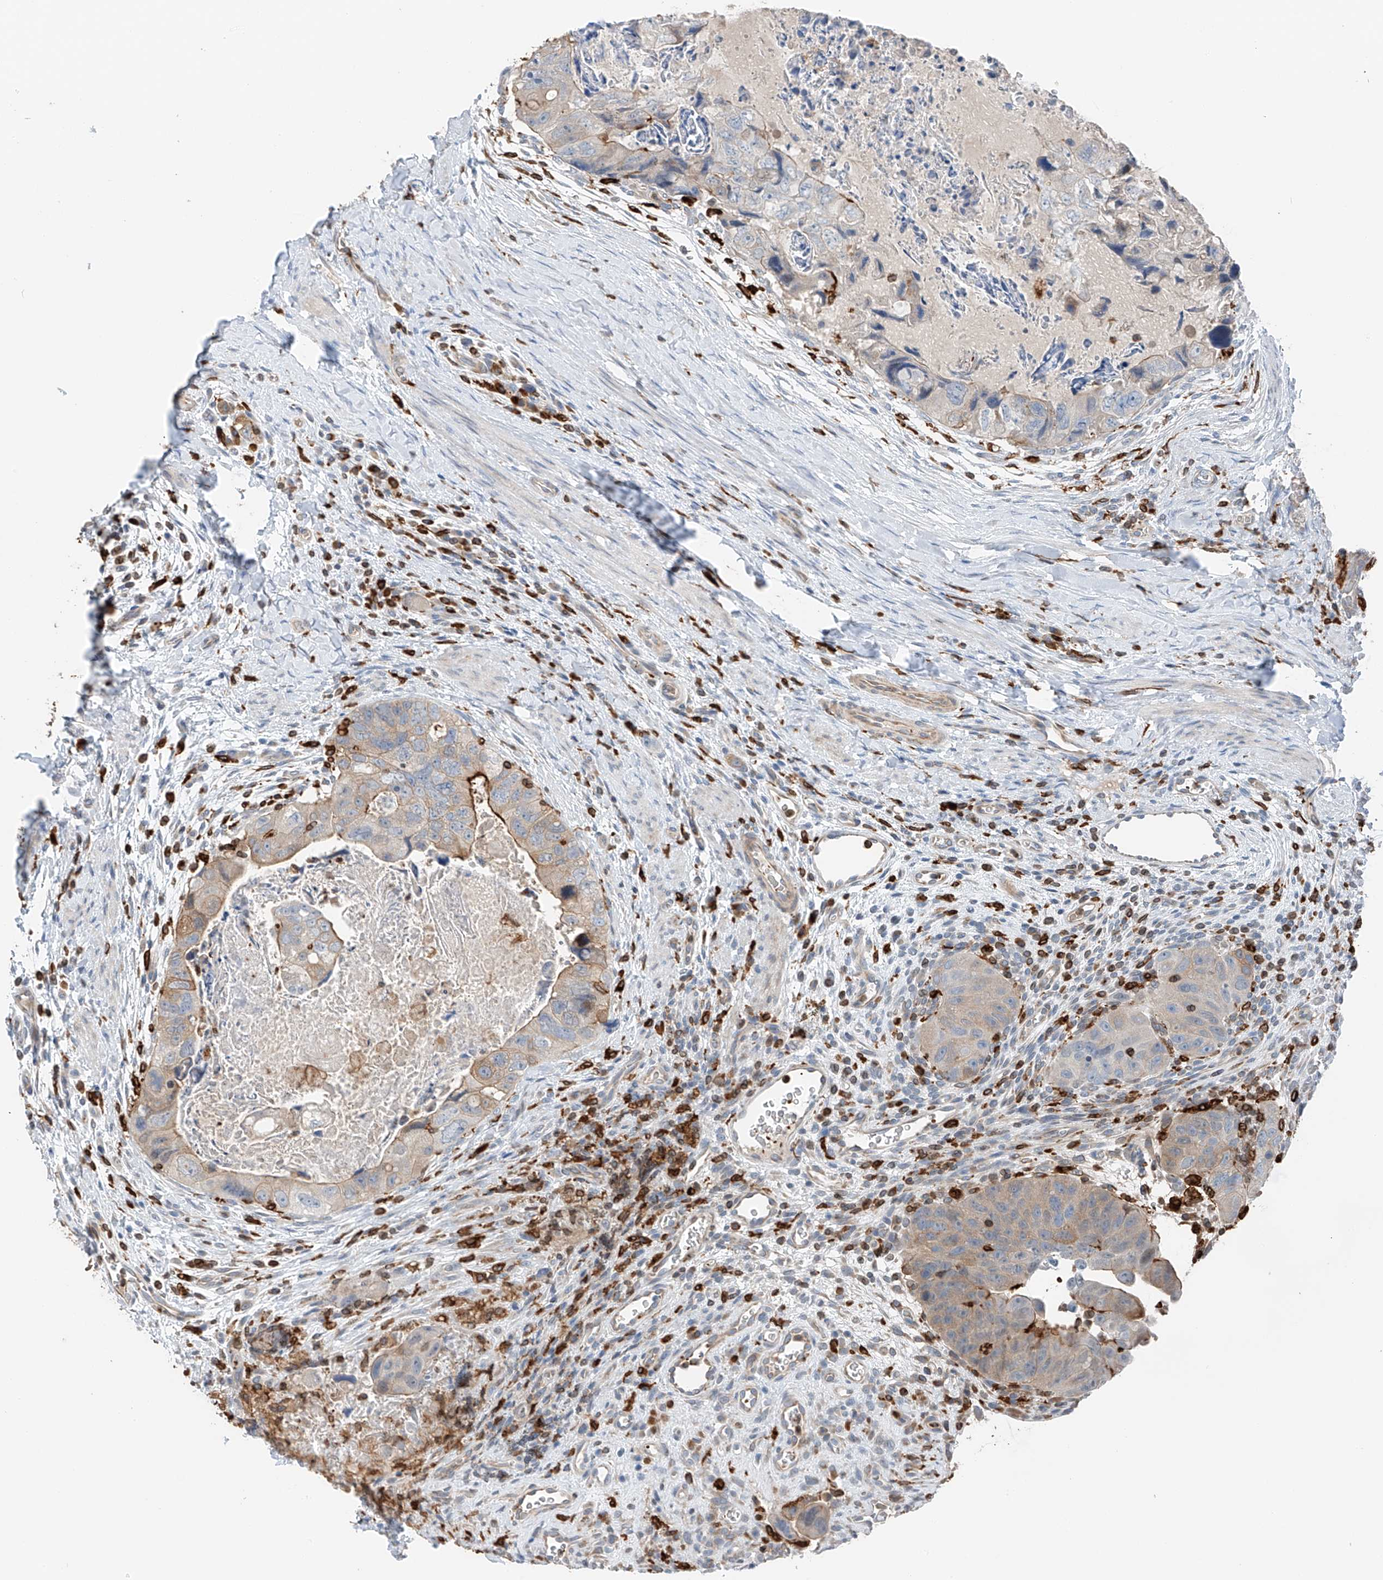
{"staining": {"intensity": "moderate", "quantity": "25%-75%", "location": "cytoplasmic/membranous"}, "tissue": "colorectal cancer", "cell_type": "Tumor cells", "image_type": "cancer", "snomed": [{"axis": "morphology", "description": "Adenocarcinoma, NOS"}, {"axis": "topography", "description": "Rectum"}], "caption": "Protein expression analysis of adenocarcinoma (colorectal) exhibits moderate cytoplasmic/membranous expression in approximately 25%-75% of tumor cells. (brown staining indicates protein expression, while blue staining denotes nuclei).", "gene": "TBXAS1", "patient": {"sex": "male", "age": 59}}